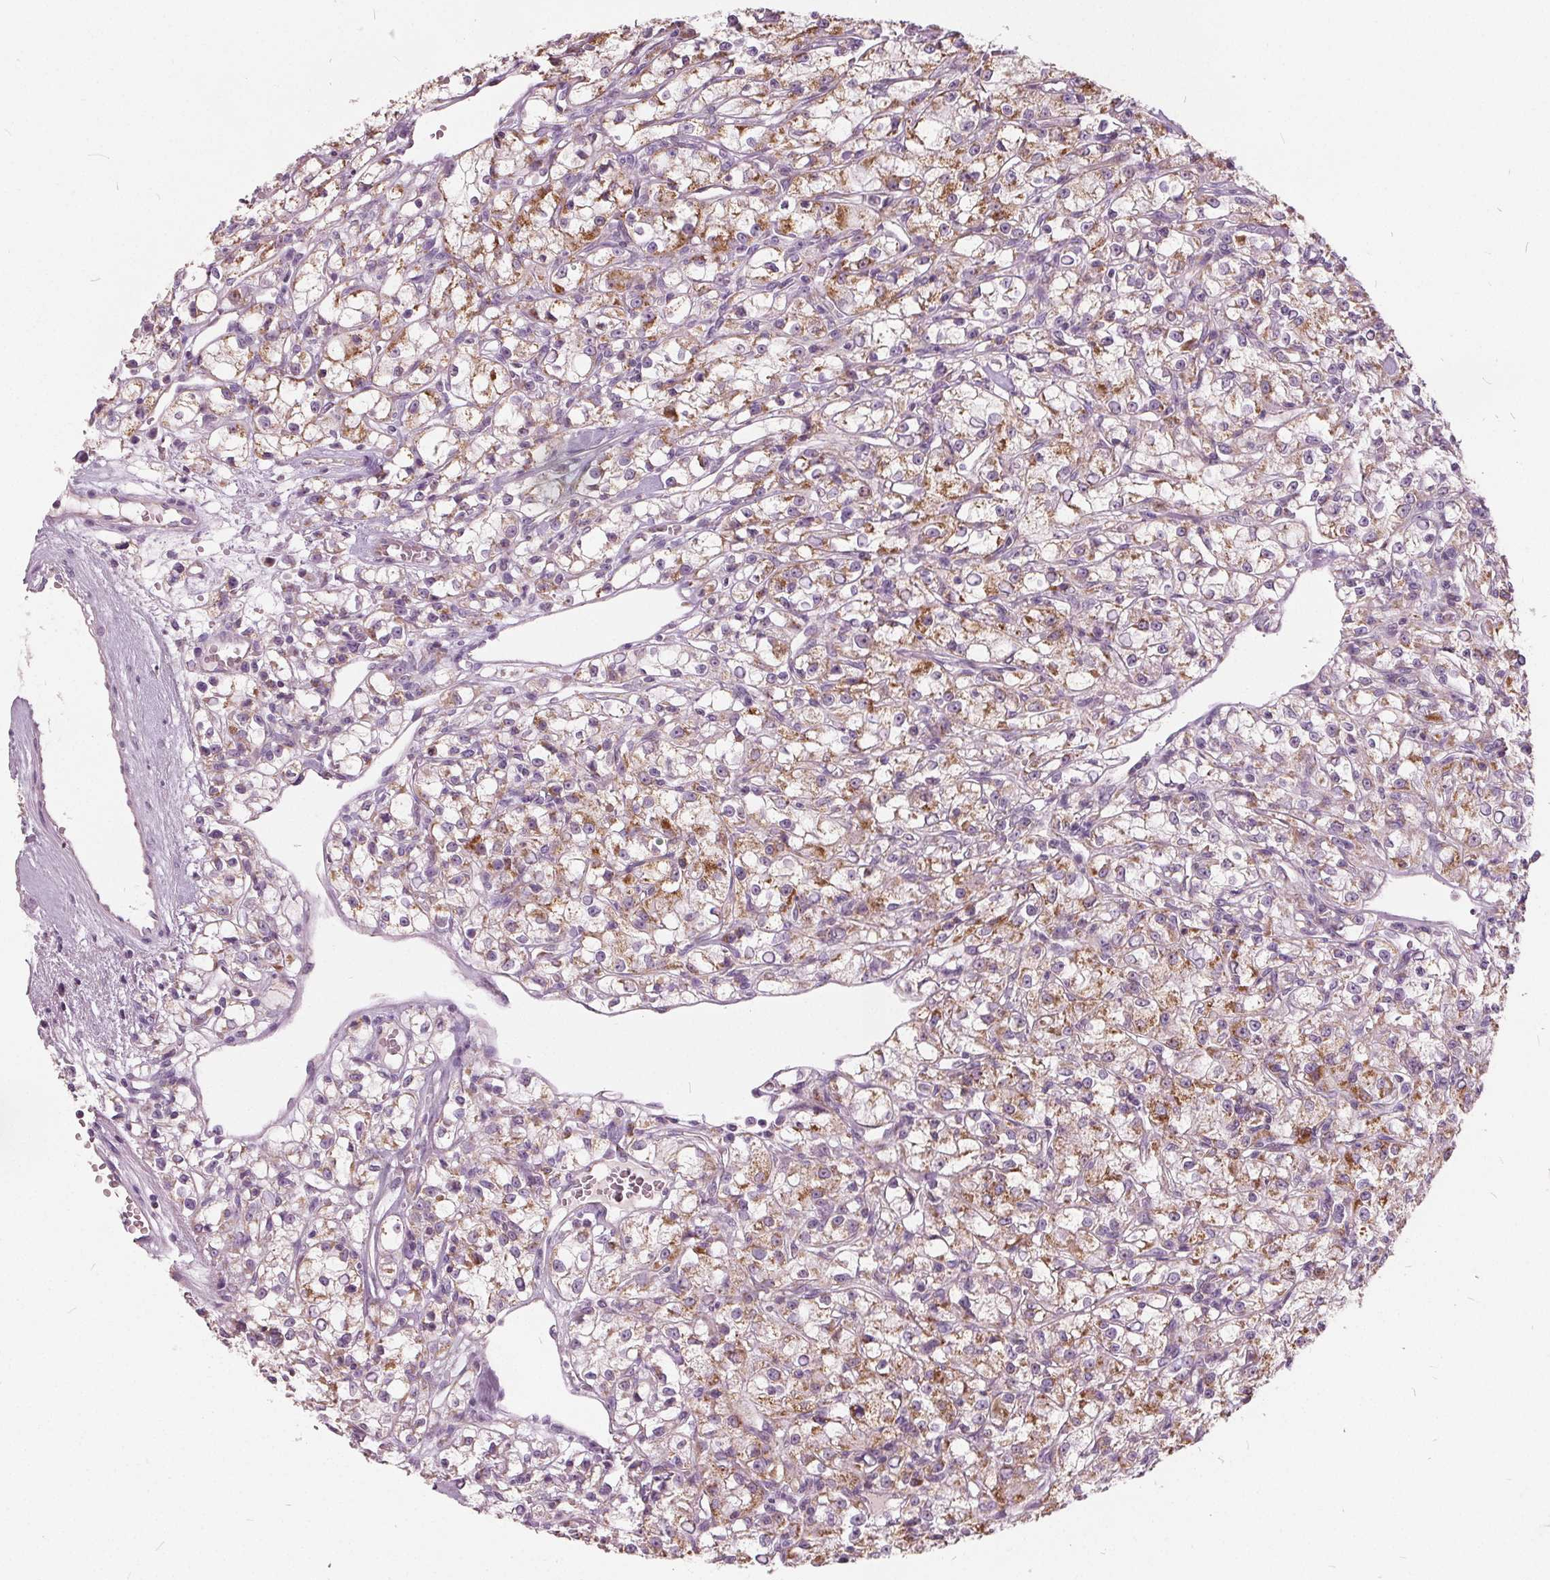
{"staining": {"intensity": "moderate", "quantity": ">75%", "location": "cytoplasmic/membranous"}, "tissue": "renal cancer", "cell_type": "Tumor cells", "image_type": "cancer", "snomed": [{"axis": "morphology", "description": "Adenocarcinoma, NOS"}, {"axis": "topography", "description": "Kidney"}], "caption": "This histopathology image exhibits immunohistochemistry (IHC) staining of human renal cancer, with medium moderate cytoplasmic/membranous staining in about >75% of tumor cells.", "gene": "ECI2", "patient": {"sex": "female", "age": 59}}